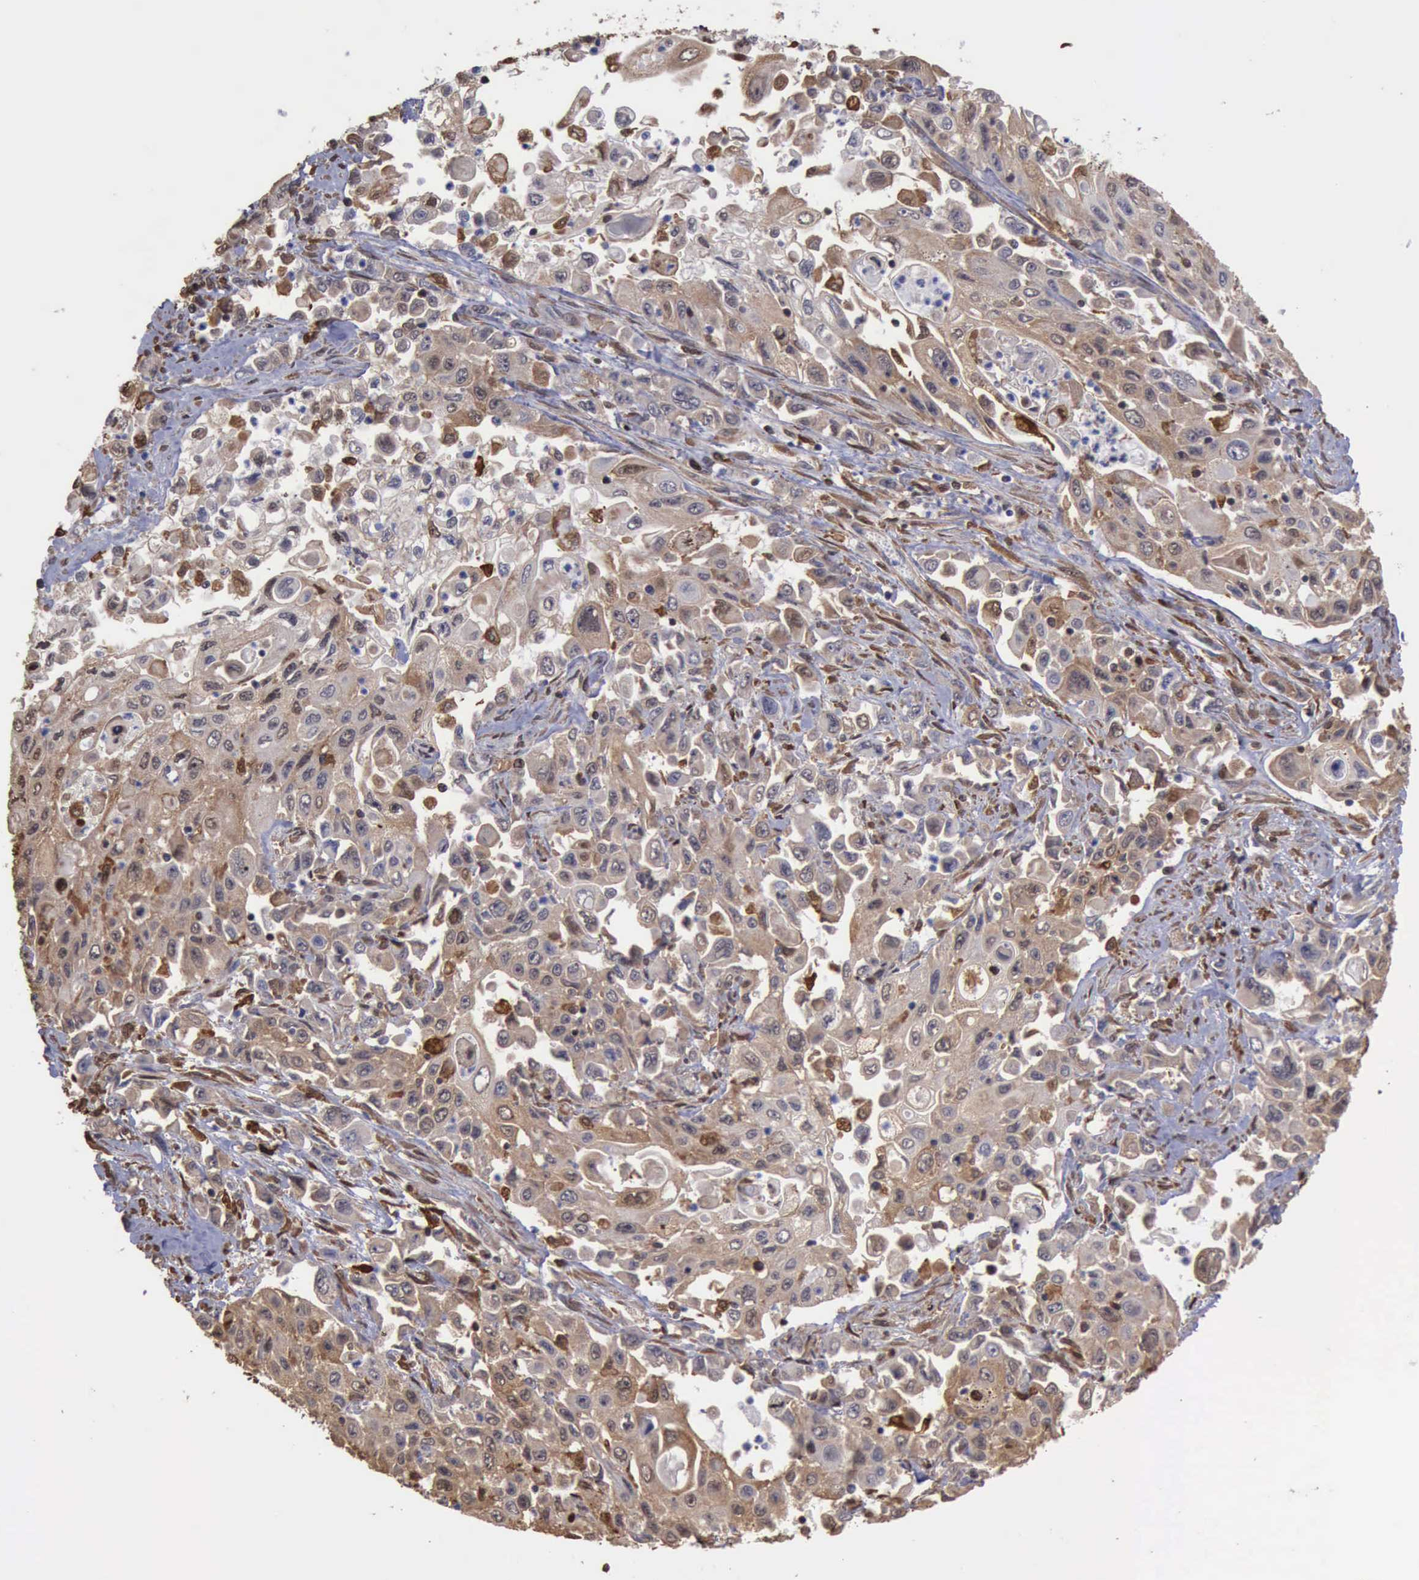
{"staining": {"intensity": "weak", "quantity": "<25%", "location": "cytoplasmic/membranous"}, "tissue": "pancreatic cancer", "cell_type": "Tumor cells", "image_type": "cancer", "snomed": [{"axis": "morphology", "description": "Adenocarcinoma, NOS"}, {"axis": "topography", "description": "Pancreas"}], "caption": "An immunohistochemistry image of adenocarcinoma (pancreatic) is shown. There is no staining in tumor cells of adenocarcinoma (pancreatic).", "gene": "STAT1", "patient": {"sex": "male", "age": 70}}